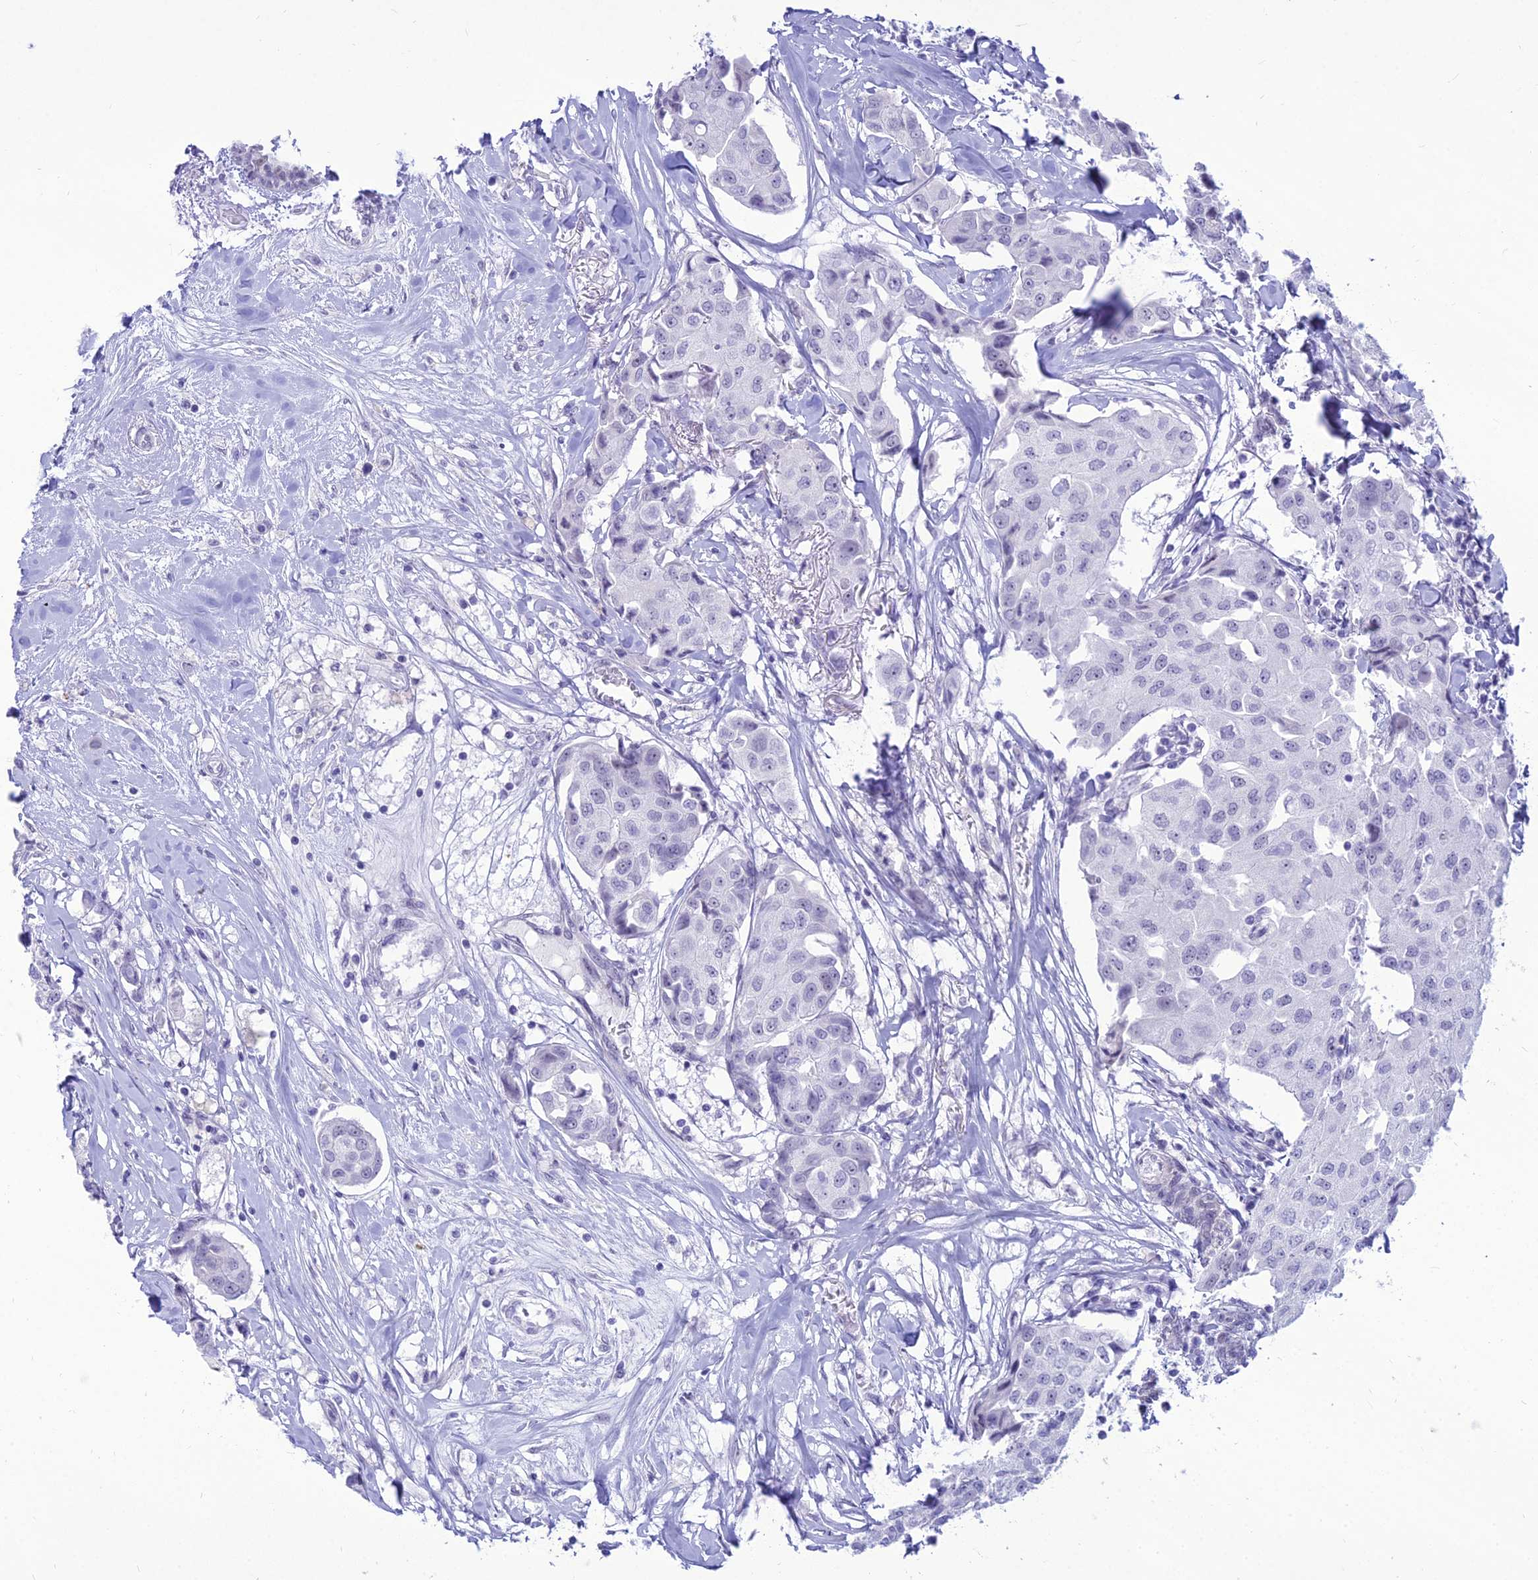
{"staining": {"intensity": "negative", "quantity": "none", "location": "none"}, "tissue": "breast cancer", "cell_type": "Tumor cells", "image_type": "cancer", "snomed": [{"axis": "morphology", "description": "Duct carcinoma"}, {"axis": "topography", "description": "Breast"}], "caption": "Tumor cells show no significant expression in invasive ductal carcinoma (breast).", "gene": "DHX40", "patient": {"sex": "female", "age": 80}}